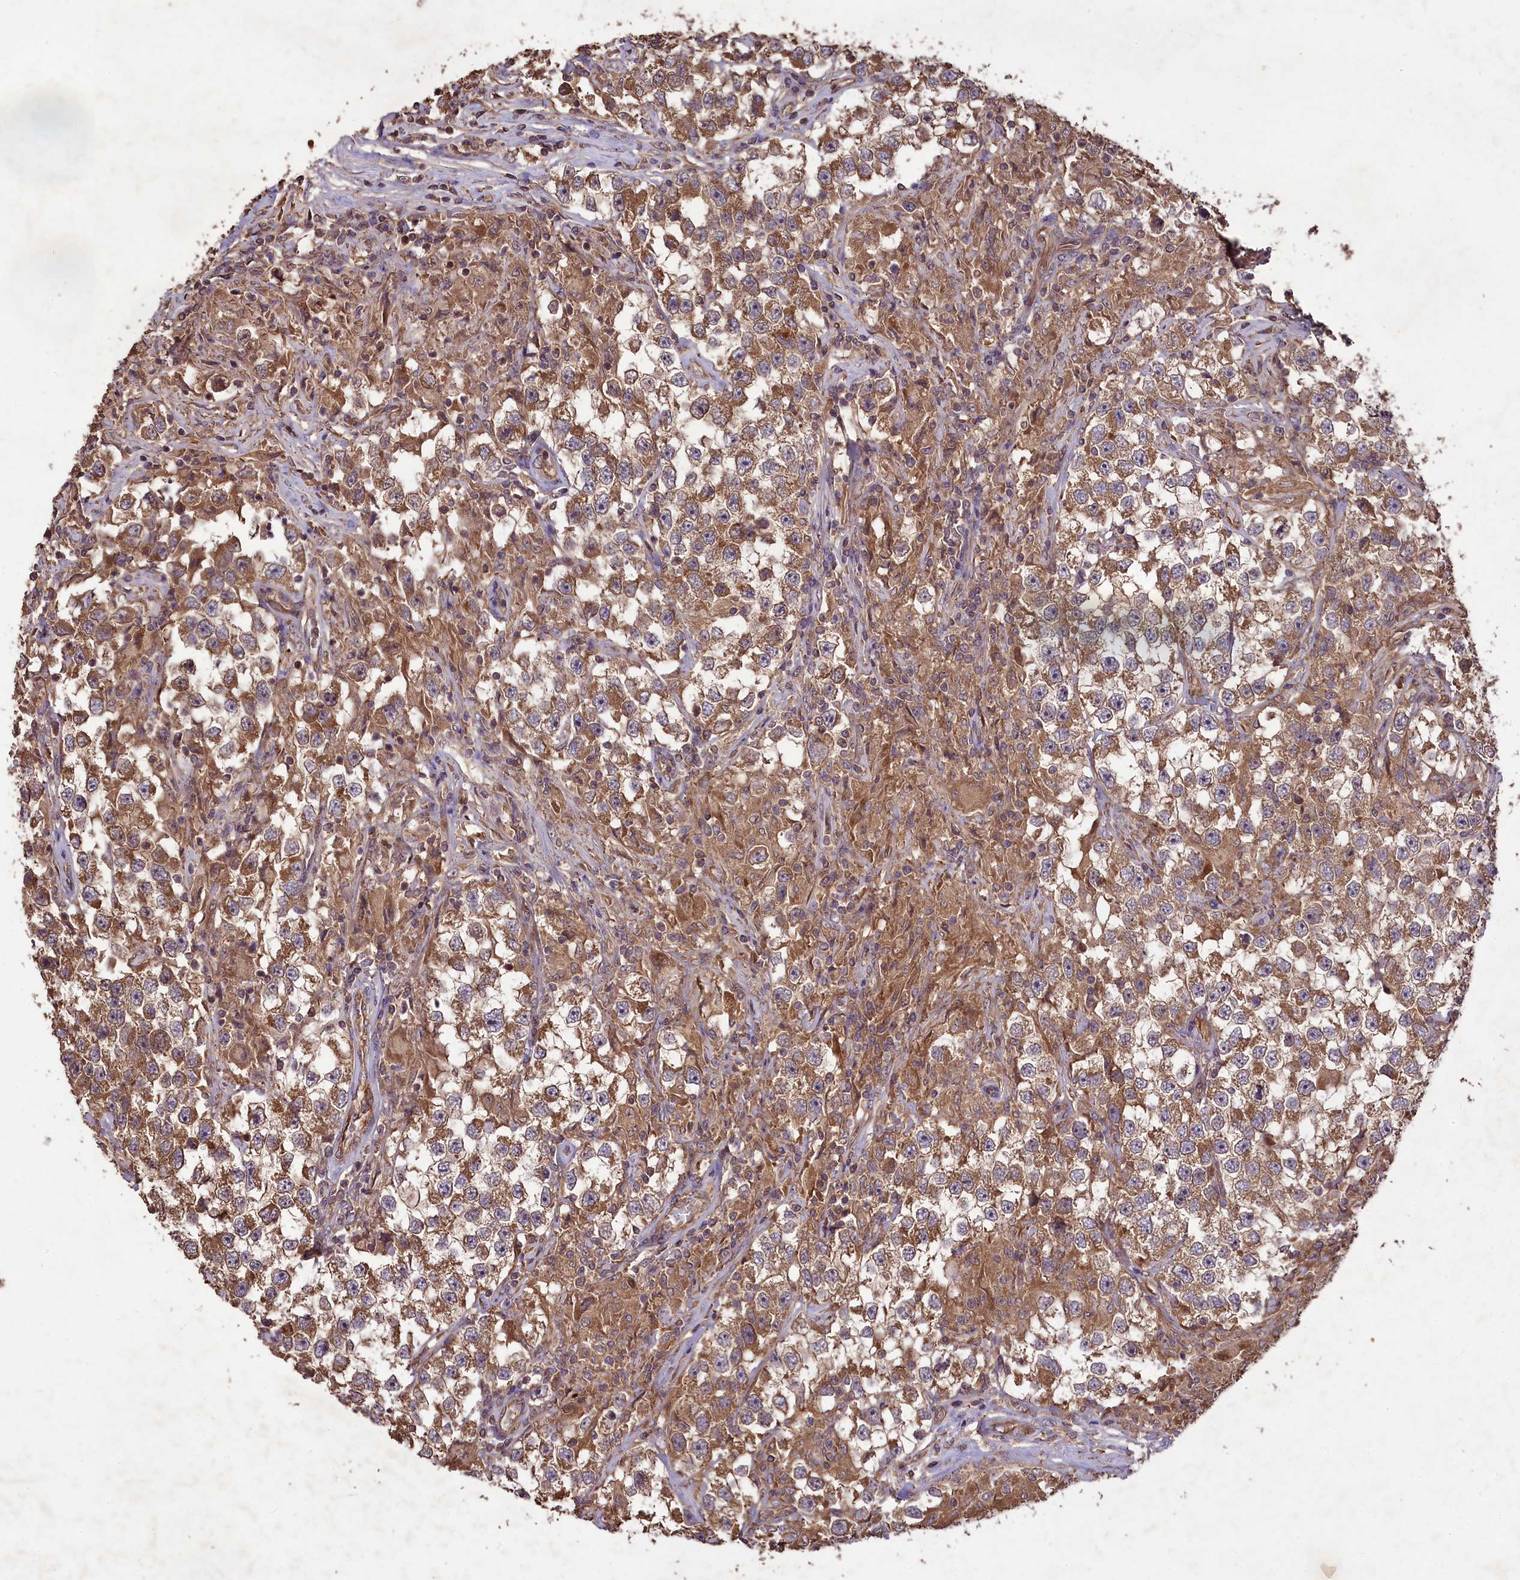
{"staining": {"intensity": "moderate", "quantity": ">75%", "location": "cytoplasmic/membranous"}, "tissue": "testis cancer", "cell_type": "Tumor cells", "image_type": "cancer", "snomed": [{"axis": "morphology", "description": "Seminoma, NOS"}, {"axis": "topography", "description": "Testis"}], "caption": "Immunohistochemical staining of testis cancer (seminoma) demonstrates medium levels of moderate cytoplasmic/membranous protein staining in about >75% of tumor cells.", "gene": "TTLL10", "patient": {"sex": "male", "age": 46}}